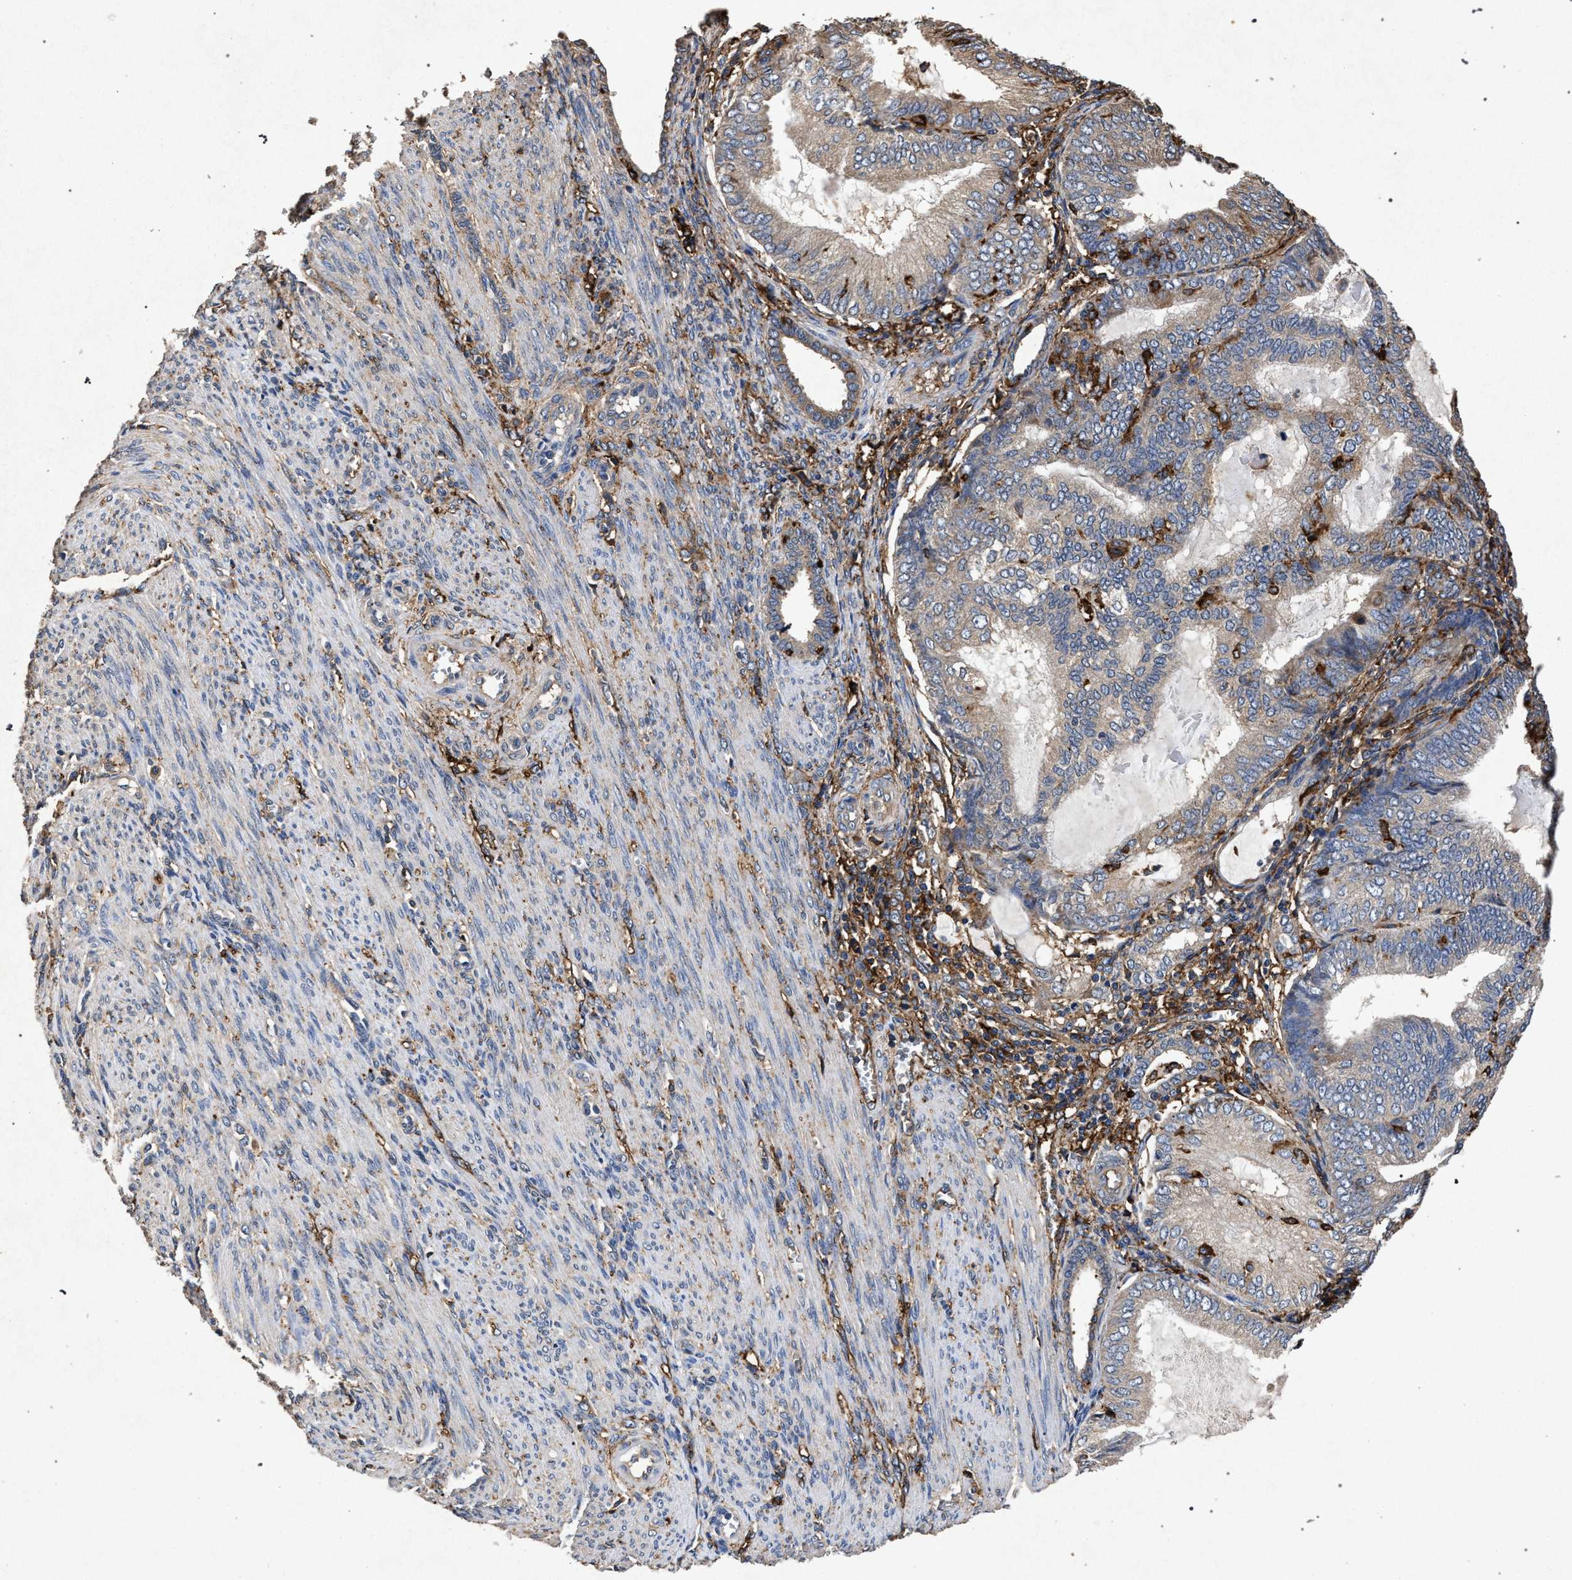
{"staining": {"intensity": "moderate", "quantity": "<25%", "location": "cytoplasmic/membranous"}, "tissue": "endometrial cancer", "cell_type": "Tumor cells", "image_type": "cancer", "snomed": [{"axis": "morphology", "description": "Adenocarcinoma, NOS"}, {"axis": "topography", "description": "Endometrium"}], "caption": "Brown immunohistochemical staining in human adenocarcinoma (endometrial) reveals moderate cytoplasmic/membranous expression in approximately <25% of tumor cells.", "gene": "MARCKS", "patient": {"sex": "female", "age": 81}}